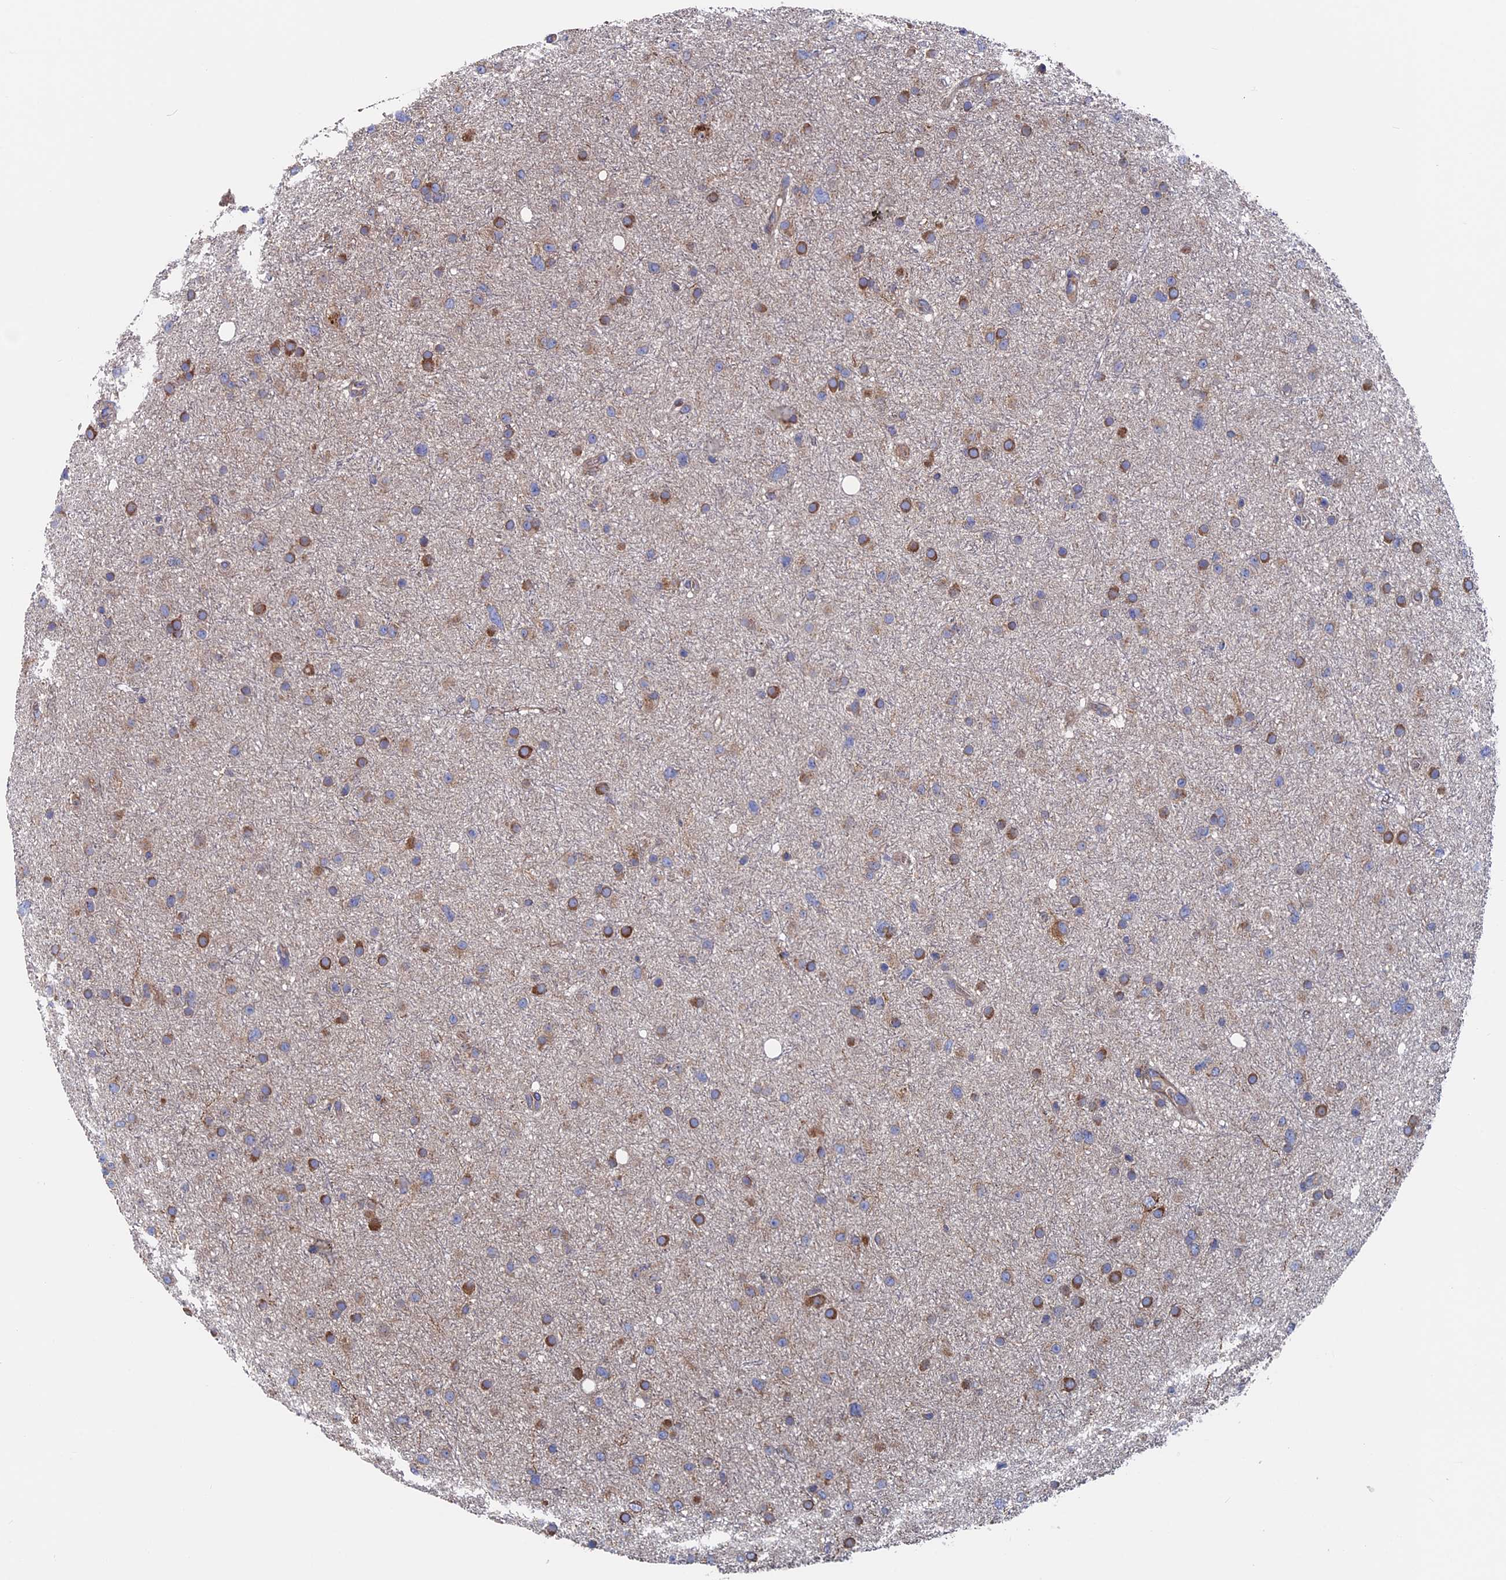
{"staining": {"intensity": "weak", "quantity": "<25%", "location": "cytoplasmic/membranous"}, "tissue": "glioma", "cell_type": "Tumor cells", "image_type": "cancer", "snomed": [{"axis": "morphology", "description": "Glioma, malignant, Low grade"}, {"axis": "topography", "description": "Cerebral cortex"}], "caption": "A high-resolution image shows immunohistochemistry staining of malignant glioma (low-grade), which reveals no significant expression in tumor cells.", "gene": "DNAJC3", "patient": {"sex": "female", "age": 39}}